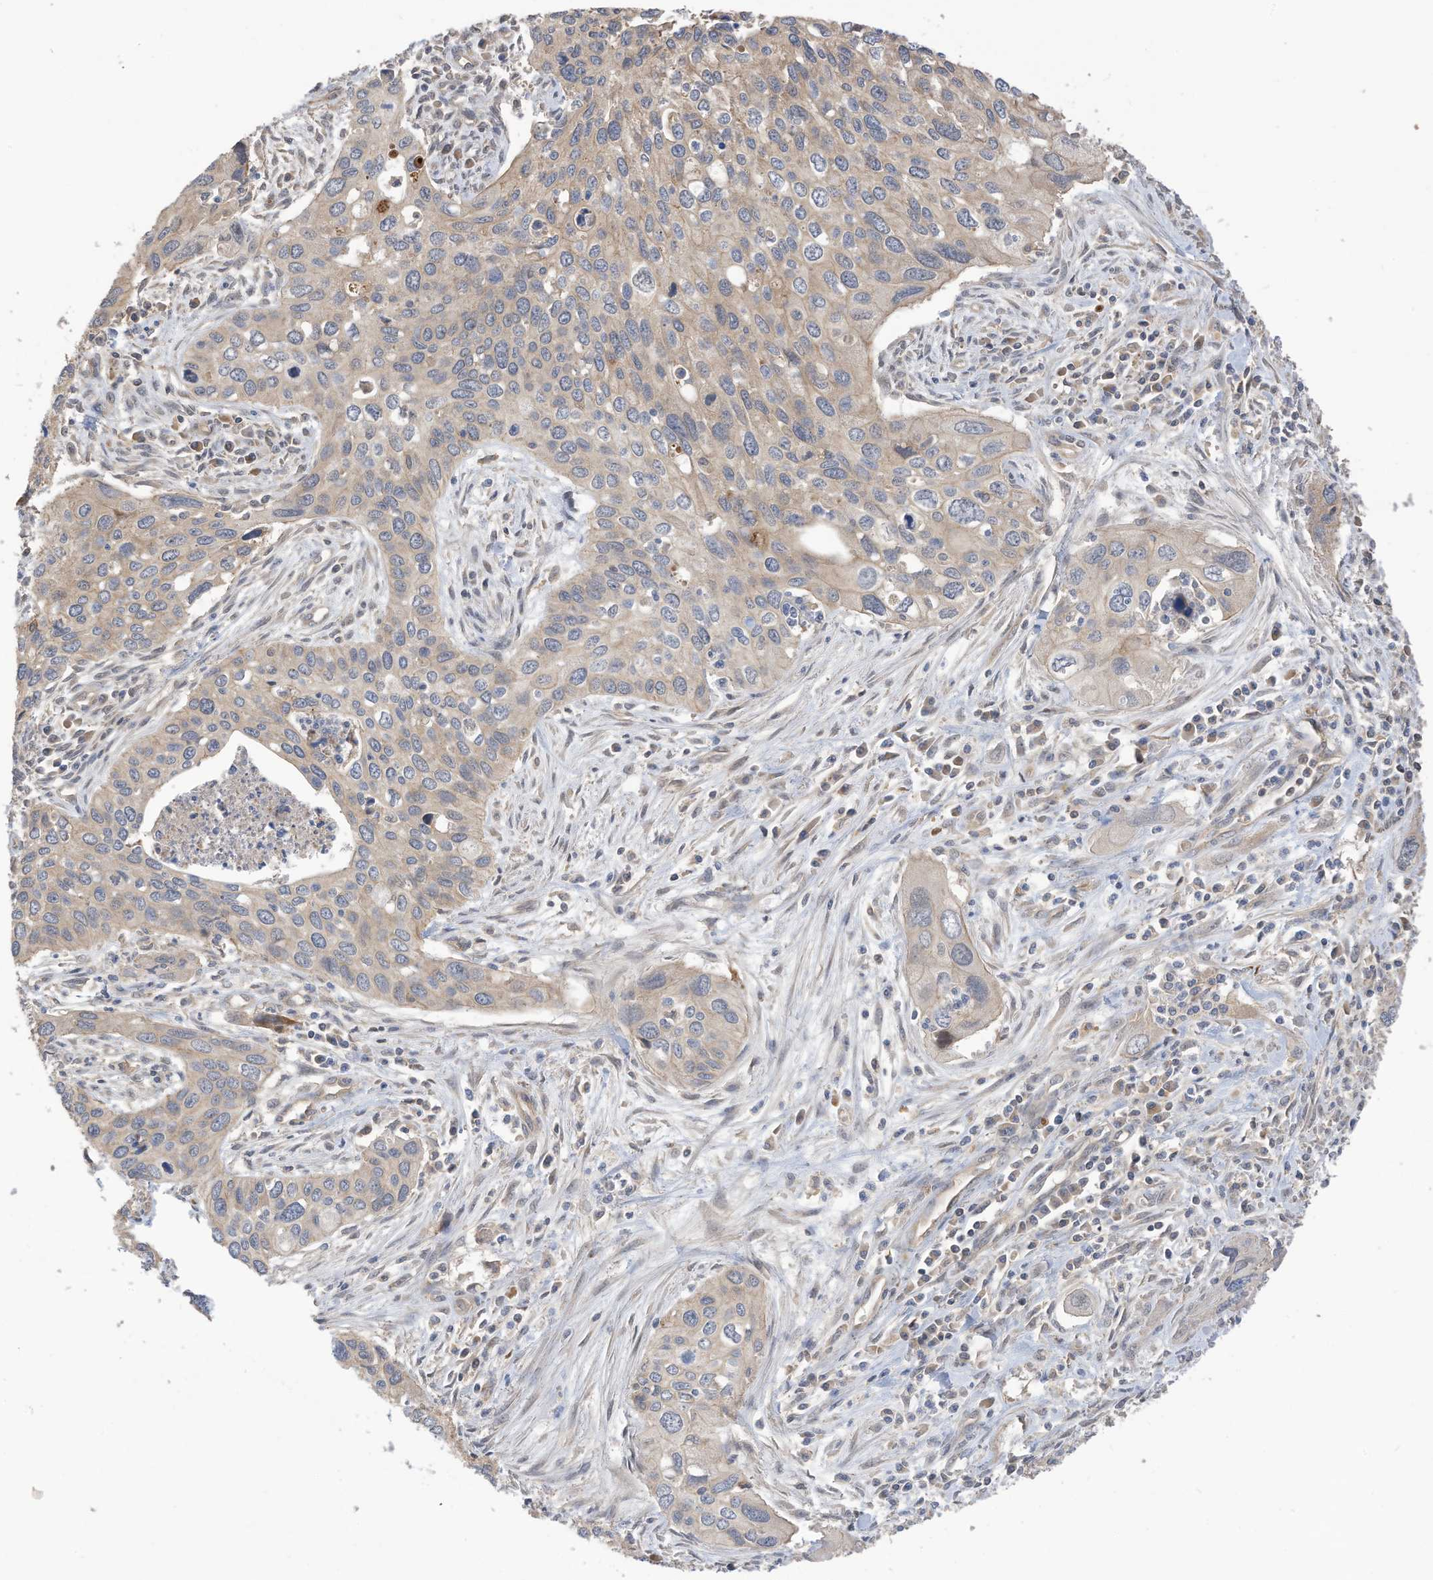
{"staining": {"intensity": "negative", "quantity": "none", "location": "none"}, "tissue": "cervical cancer", "cell_type": "Tumor cells", "image_type": "cancer", "snomed": [{"axis": "morphology", "description": "Squamous cell carcinoma, NOS"}, {"axis": "topography", "description": "Cervix"}], "caption": "Immunohistochemical staining of cervical squamous cell carcinoma shows no significant positivity in tumor cells.", "gene": "REC8", "patient": {"sex": "female", "age": 55}}